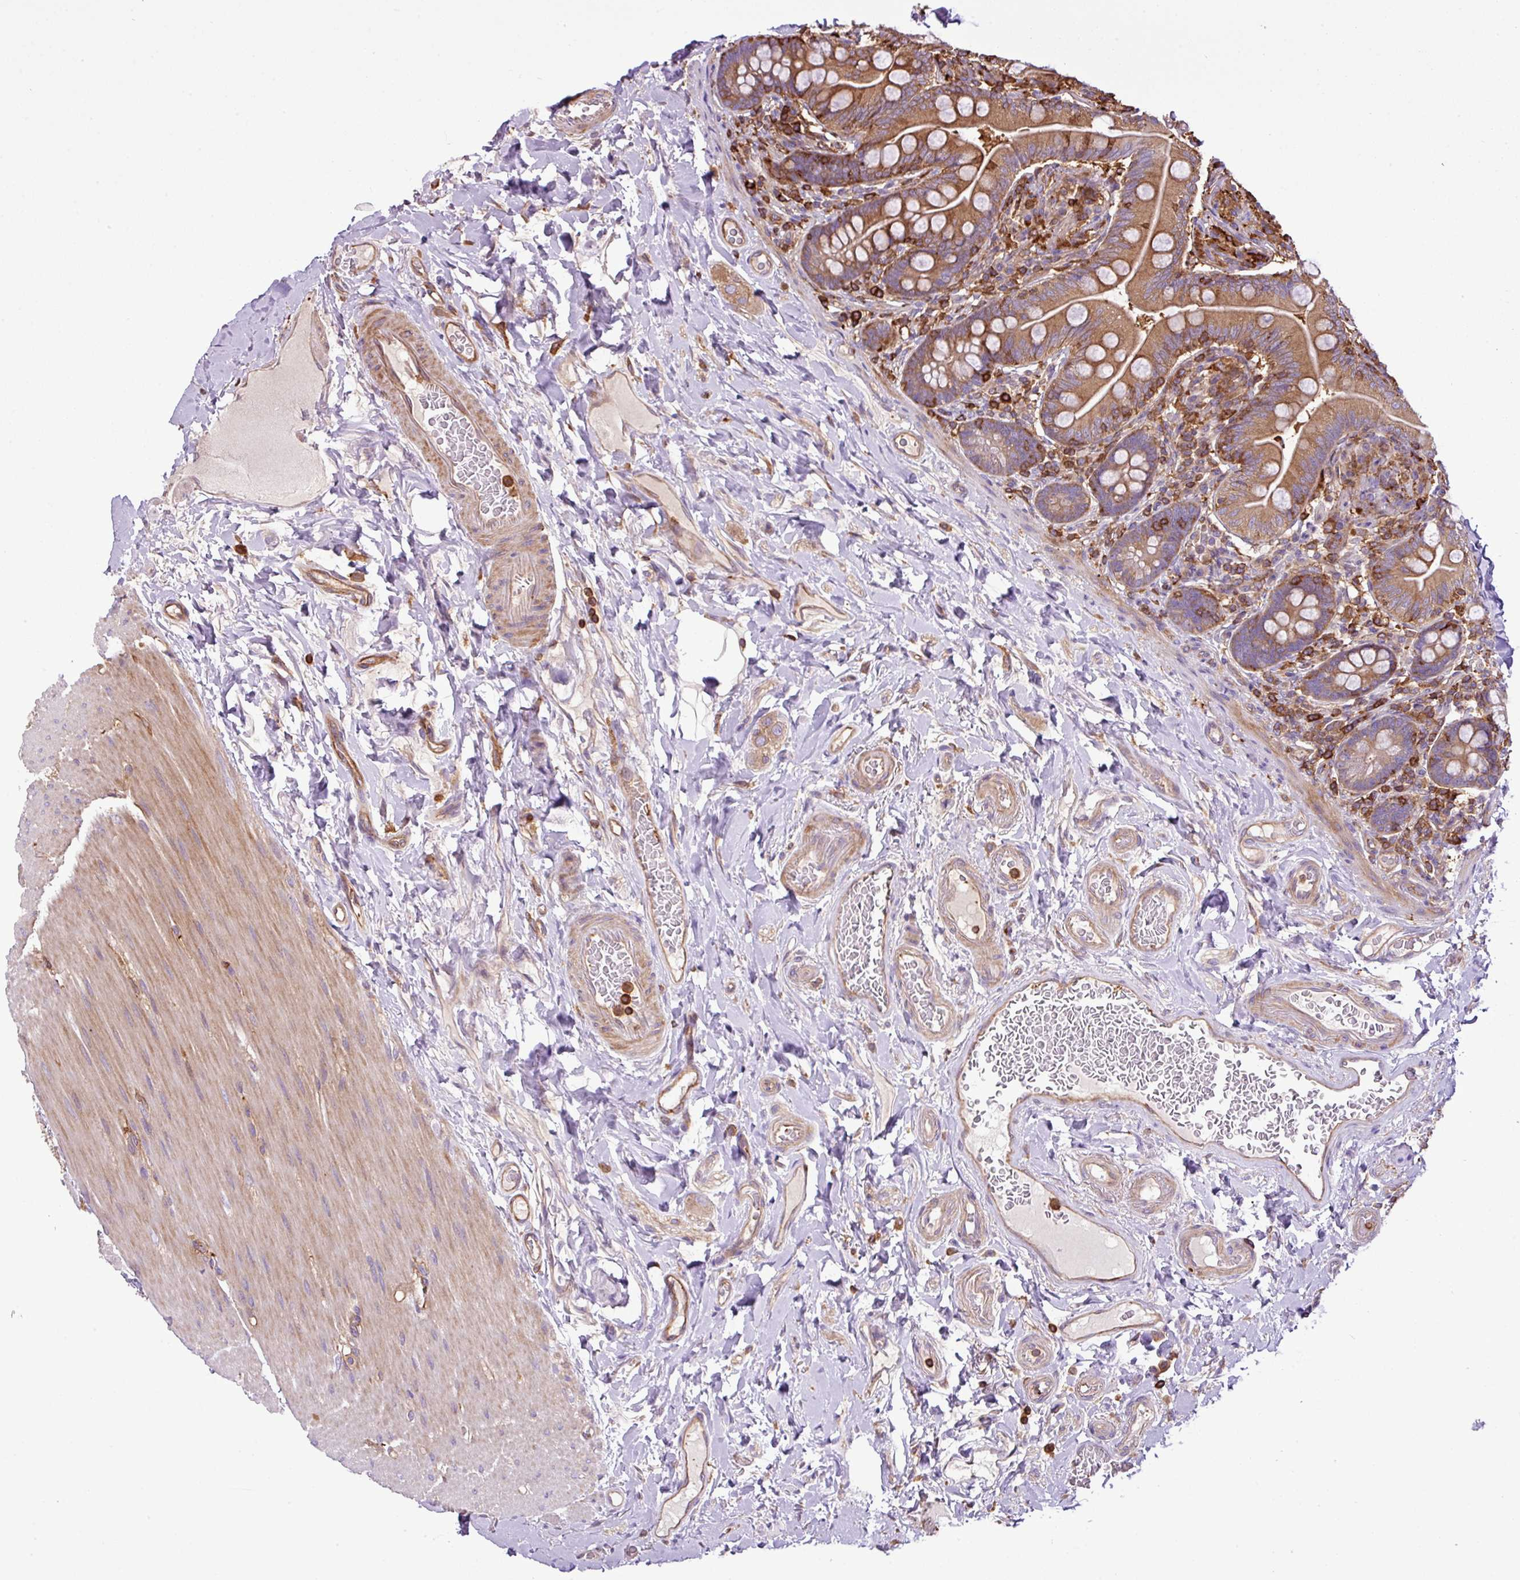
{"staining": {"intensity": "strong", "quantity": ">75%", "location": "cytoplasmic/membranous"}, "tissue": "small intestine", "cell_type": "Glandular cells", "image_type": "normal", "snomed": [{"axis": "morphology", "description": "Normal tissue, NOS"}, {"axis": "topography", "description": "Small intestine"}], "caption": "Immunohistochemistry (IHC) photomicrograph of normal small intestine: human small intestine stained using immunohistochemistry (IHC) shows high levels of strong protein expression localized specifically in the cytoplasmic/membranous of glandular cells, appearing as a cytoplasmic/membranous brown color.", "gene": "PGAP6", "patient": {"sex": "female", "age": 64}}